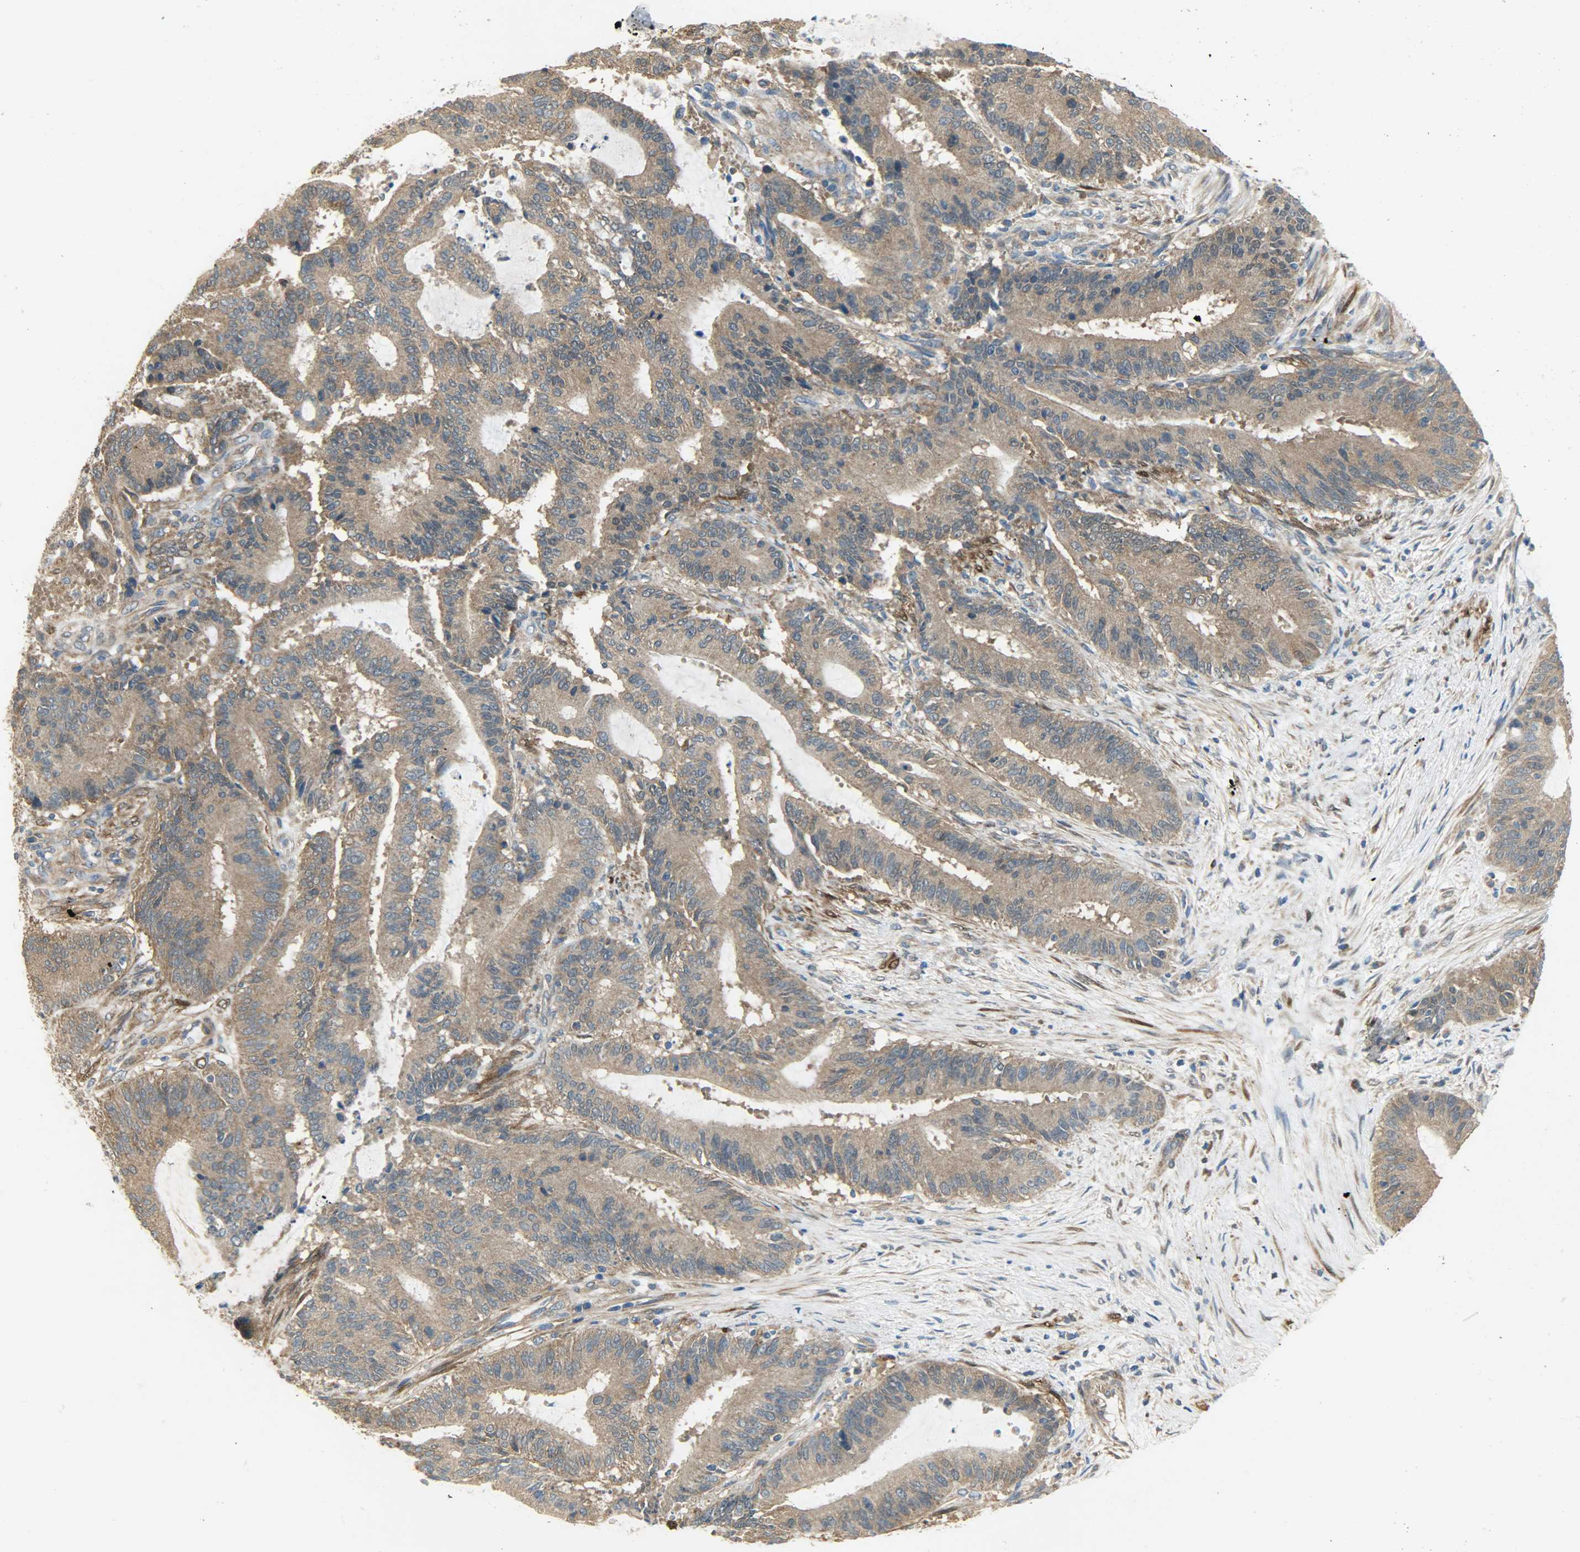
{"staining": {"intensity": "moderate", "quantity": ">75%", "location": "cytoplasmic/membranous"}, "tissue": "liver cancer", "cell_type": "Tumor cells", "image_type": "cancer", "snomed": [{"axis": "morphology", "description": "Cholangiocarcinoma"}, {"axis": "topography", "description": "Liver"}], "caption": "A medium amount of moderate cytoplasmic/membranous expression is seen in about >75% of tumor cells in liver cancer tissue. (IHC, brightfield microscopy, high magnification).", "gene": "C1orf198", "patient": {"sex": "female", "age": 73}}